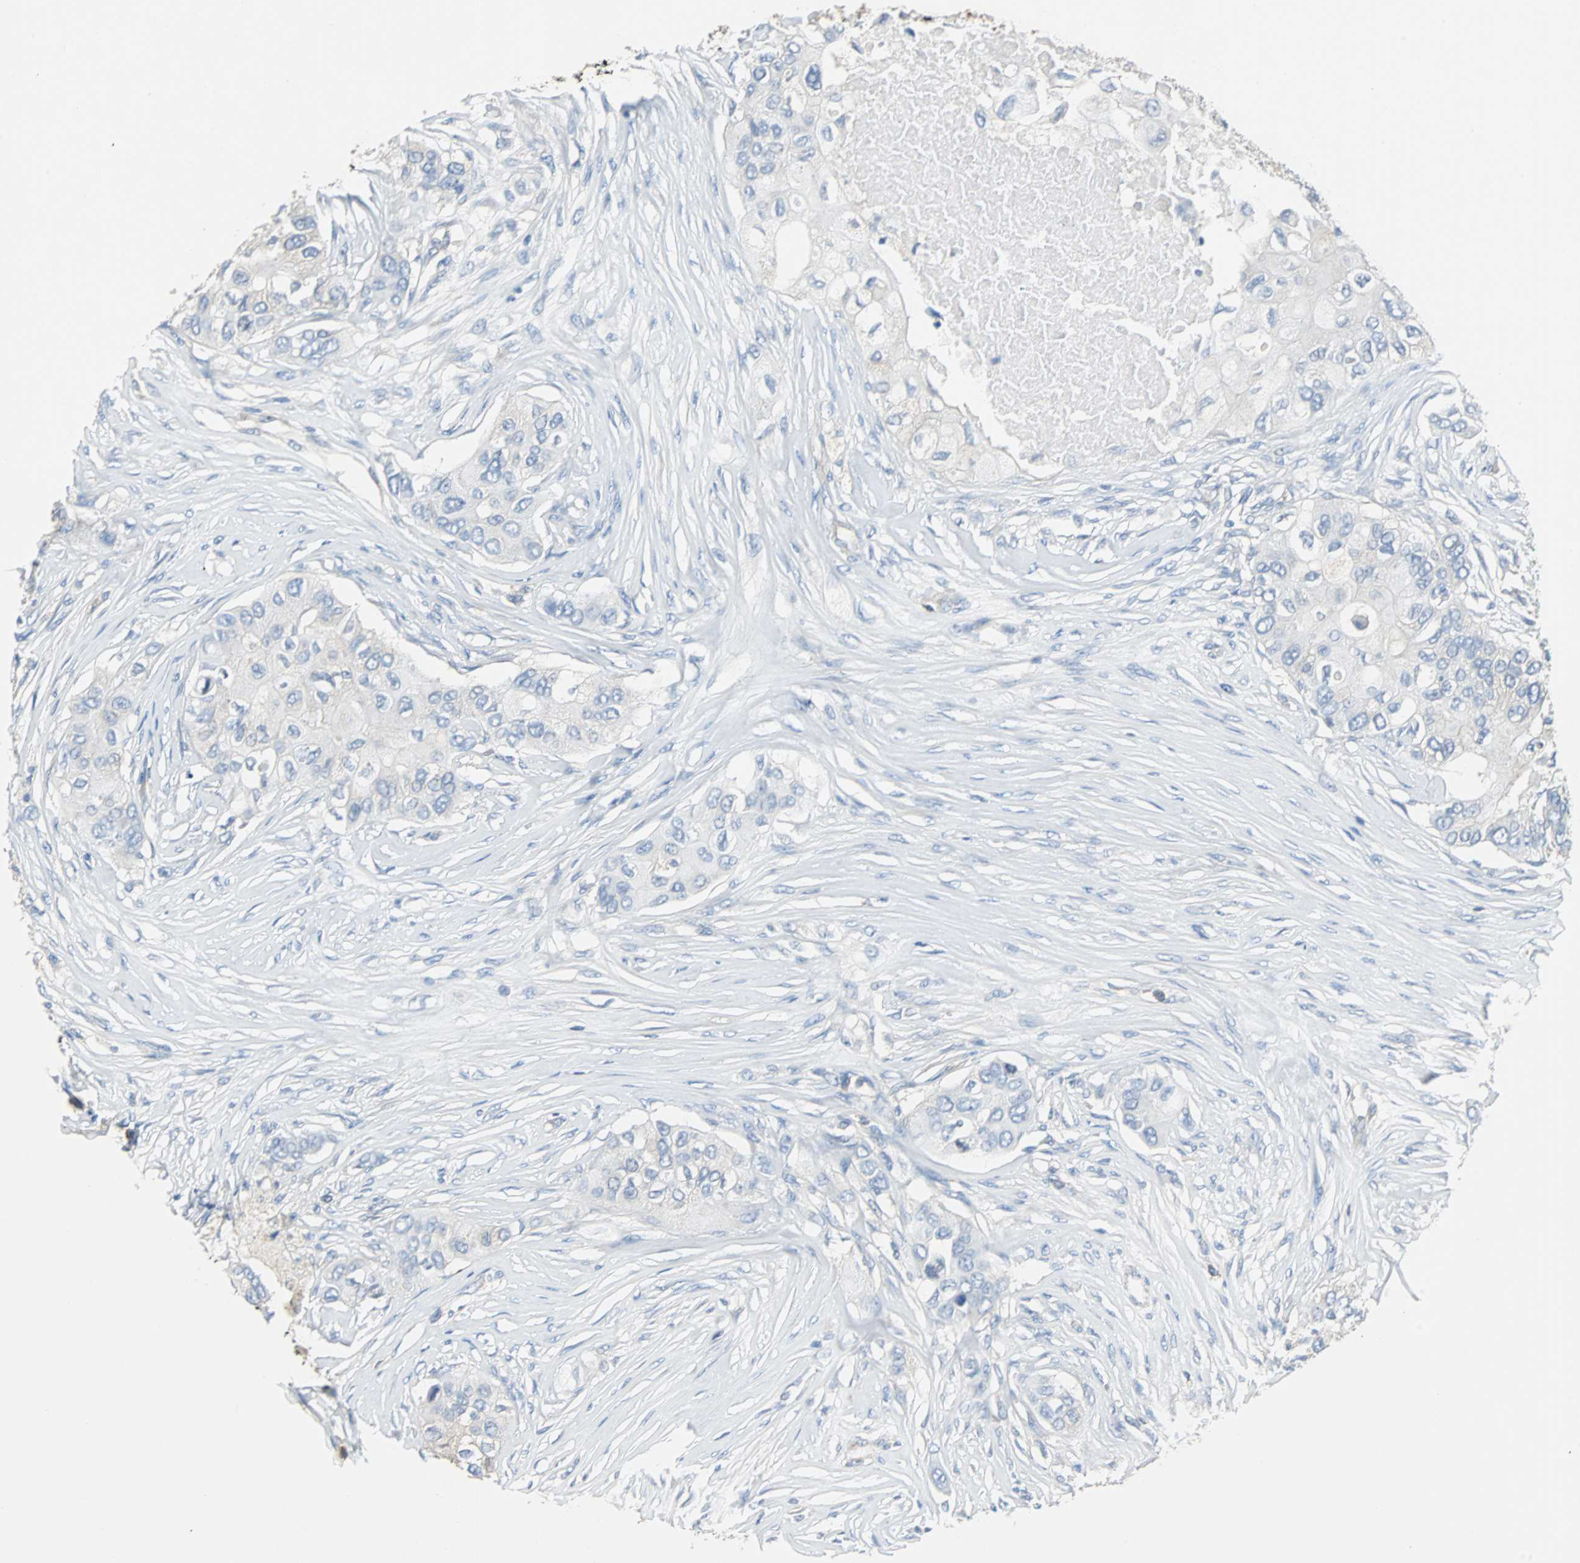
{"staining": {"intensity": "negative", "quantity": "none", "location": "none"}, "tissue": "breast cancer", "cell_type": "Tumor cells", "image_type": "cancer", "snomed": [{"axis": "morphology", "description": "Normal tissue, NOS"}, {"axis": "morphology", "description": "Duct carcinoma"}, {"axis": "topography", "description": "Breast"}], "caption": "DAB (3,3'-diaminobenzidine) immunohistochemical staining of breast cancer (invasive ductal carcinoma) reveals no significant positivity in tumor cells.", "gene": "TSC22D4", "patient": {"sex": "female", "age": 49}}